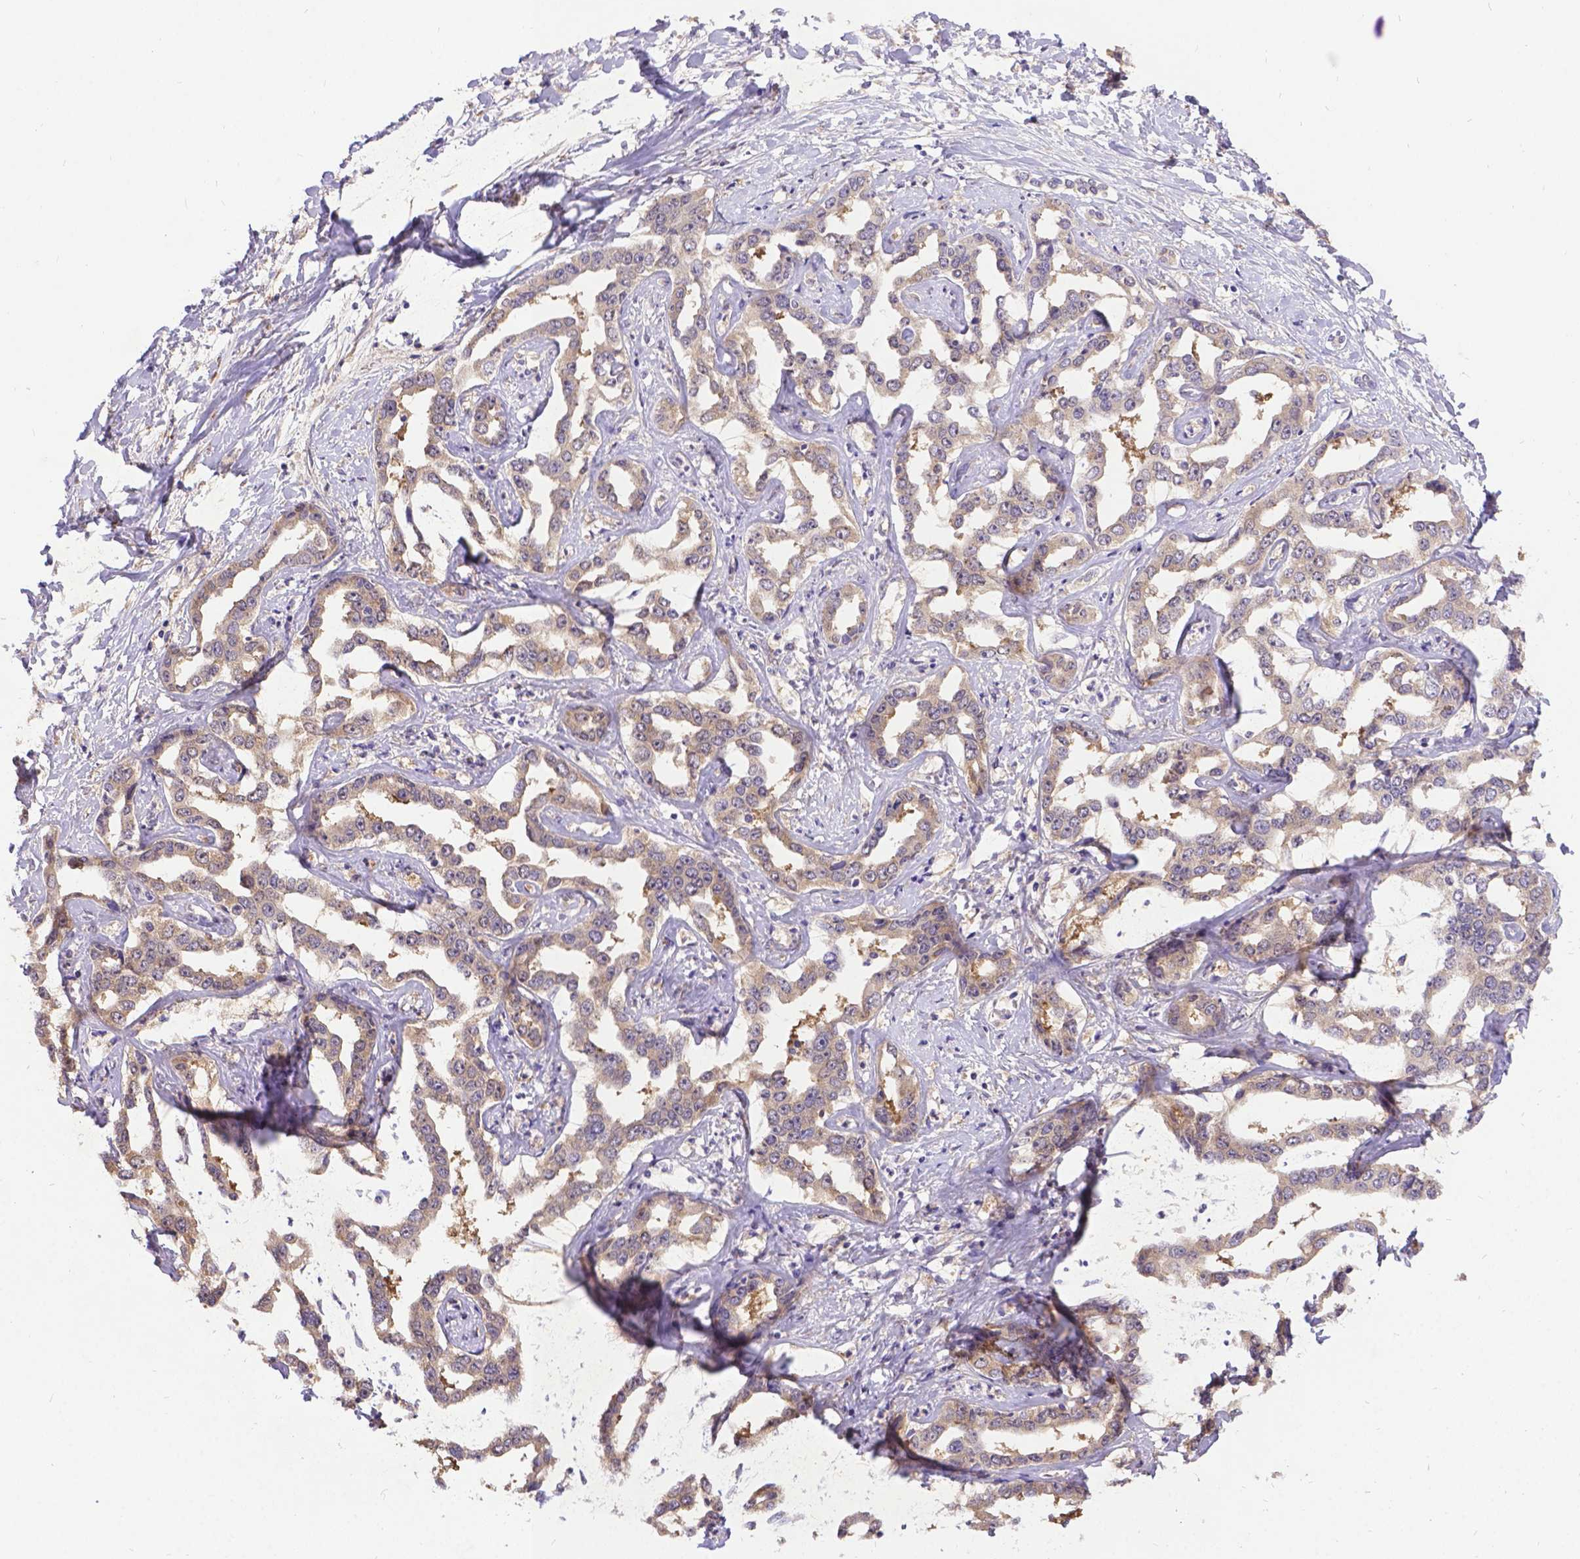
{"staining": {"intensity": "weak", "quantity": ">75%", "location": "cytoplasmic/membranous"}, "tissue": "liver cancer", "cell_type": "Tumor cells", "image_type": "cancer", "snomed": [{"axis": "morphology", "description": "Cholangiocarcinoma"}, {"axis": "topography", "description": "Liver"}], "caption": "Immunohistochemistry of human liver cancer displays low levels of weak cytoplasmic/membranous positivity in about >75% of tumor cells.", "gene": "DENND6A", "patient": {"sex": "male", "age": 59}}